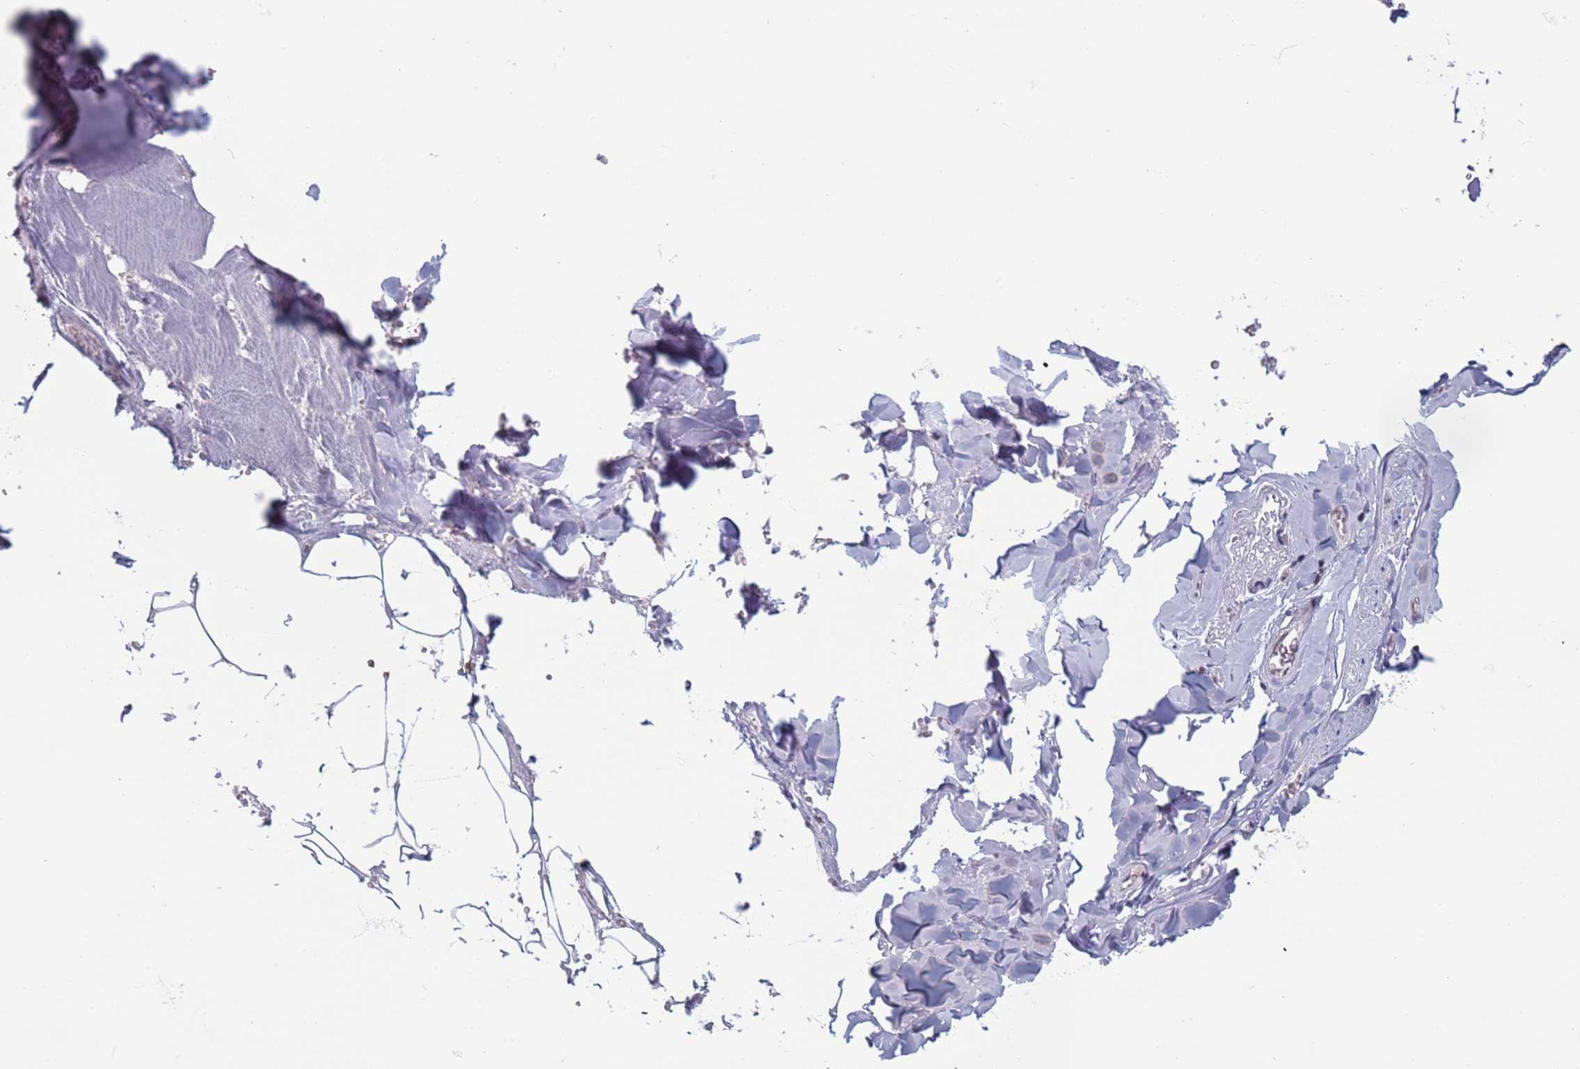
{"staining": {"intensity": "negative", "quantity": "none", "location": "none"}, "tissue": "adipose tissue", "cell_type": "Adipocytes", "image_type": "normal", "snomed": [{"axis": "morphology", "description": "Normal tissue, NOS"}, {"axis": "topography", "description": "Salivary gland"}, {"axis": "topography", "description": "Peripheral nerve tissue"}], "caption": "A micrograph of adipose tissue stained for a protein displays no brown staining in adipocytes. (DAB immunohistochemistry with hematoxylin counter stain).", "gene": "SAE1", "patient": {"sex": "male", "age": 38}}